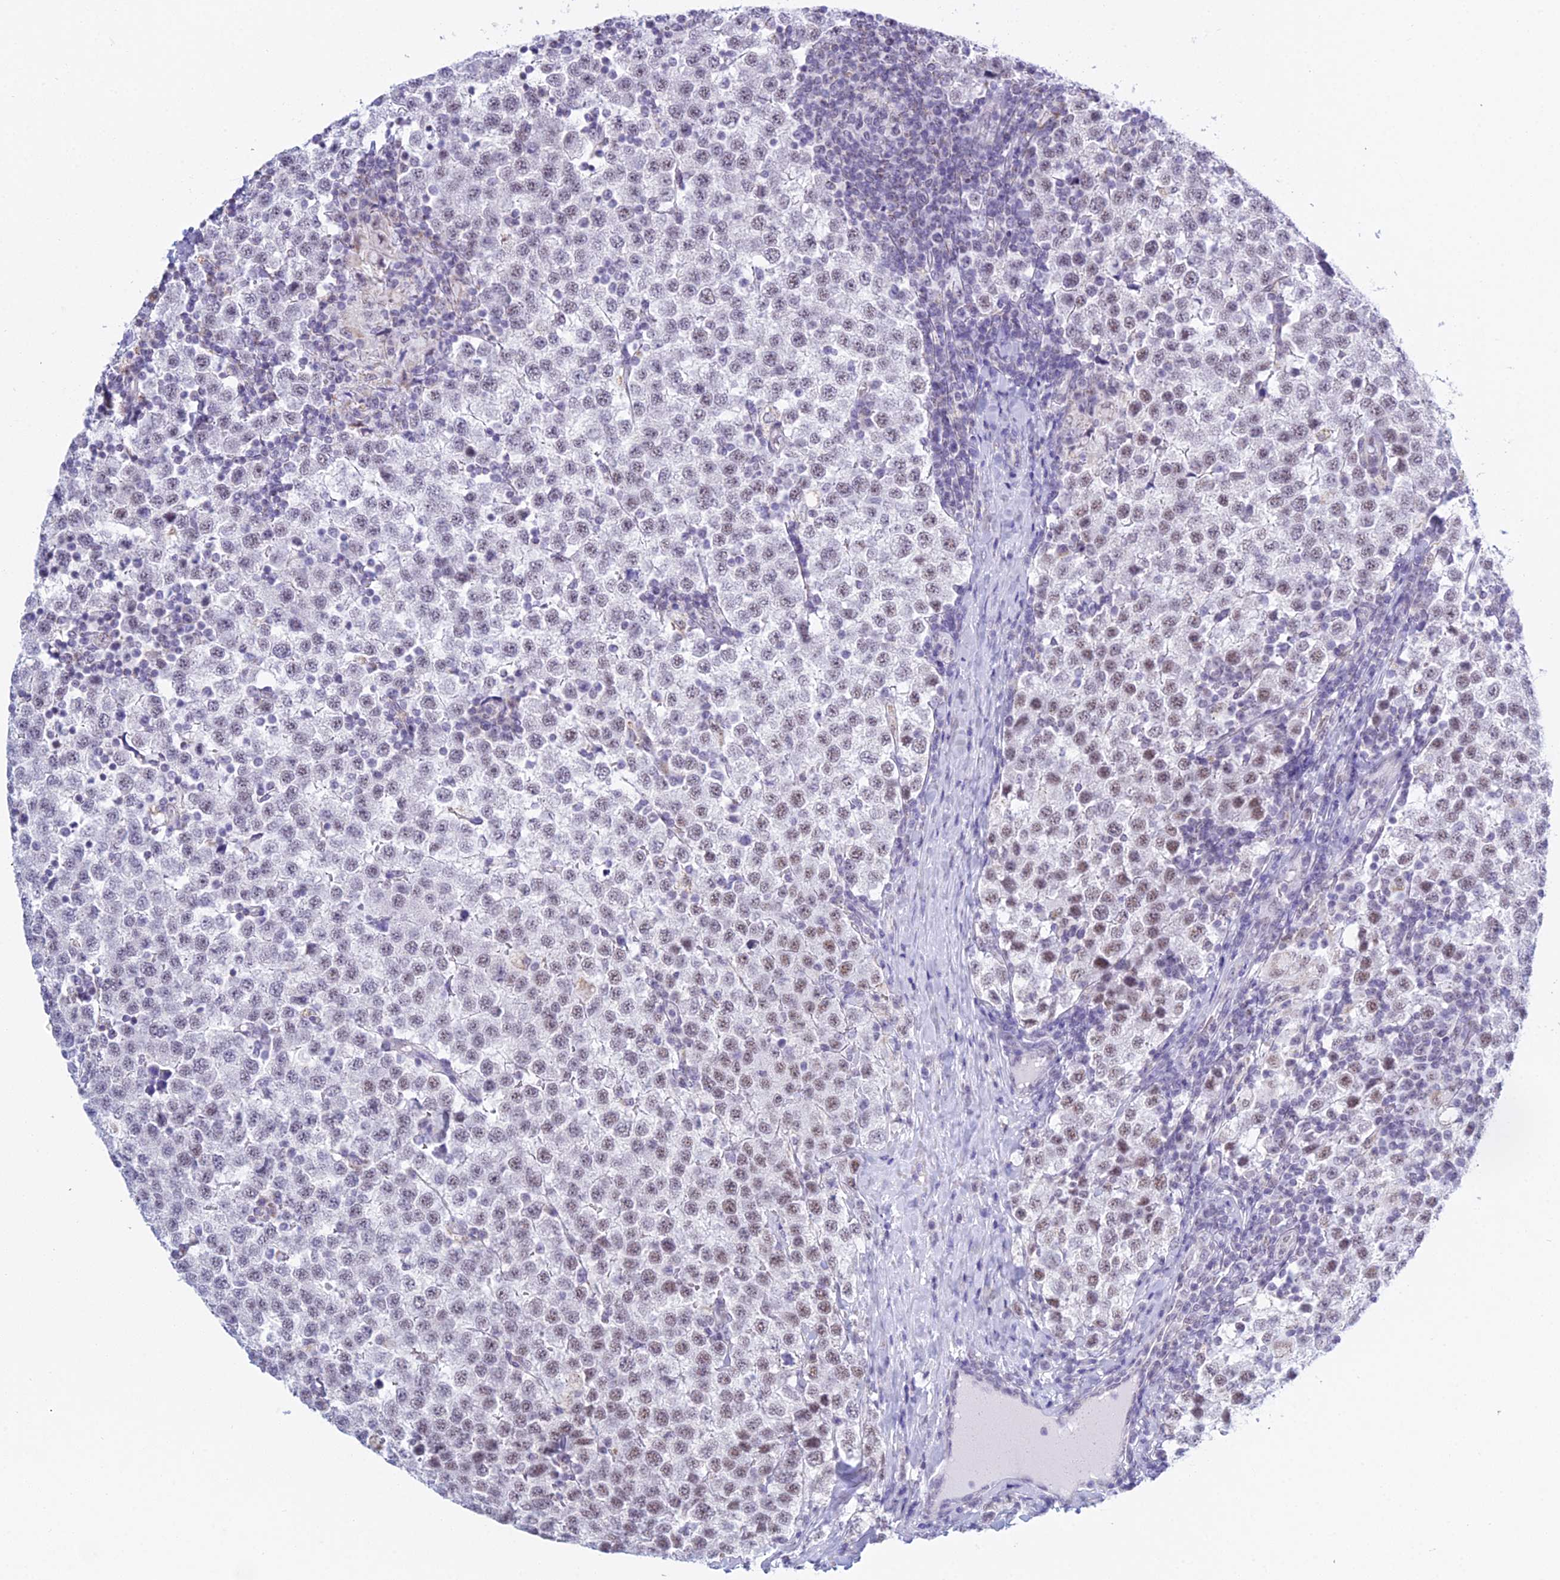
{"staining": {"intensity": "moderate", "quantity": "25%-75%", "location": "nuclear"}, "tissue": "testis cancer", "cell_type": "Tumor cells", "image_type": "cancer", "snomed": [{"axis": "morphology", "description": "Seminoma, NOS"}, {"axis": "topography", "description": "Testis"}], "caption": "Human testis seminoma stained with a brown dye exhibits moderate nuclear positive positivity in approximately 25%-75% of tumor cells.", "gene": "KLF14", "patient": {"sex": "male", "age": 34}}